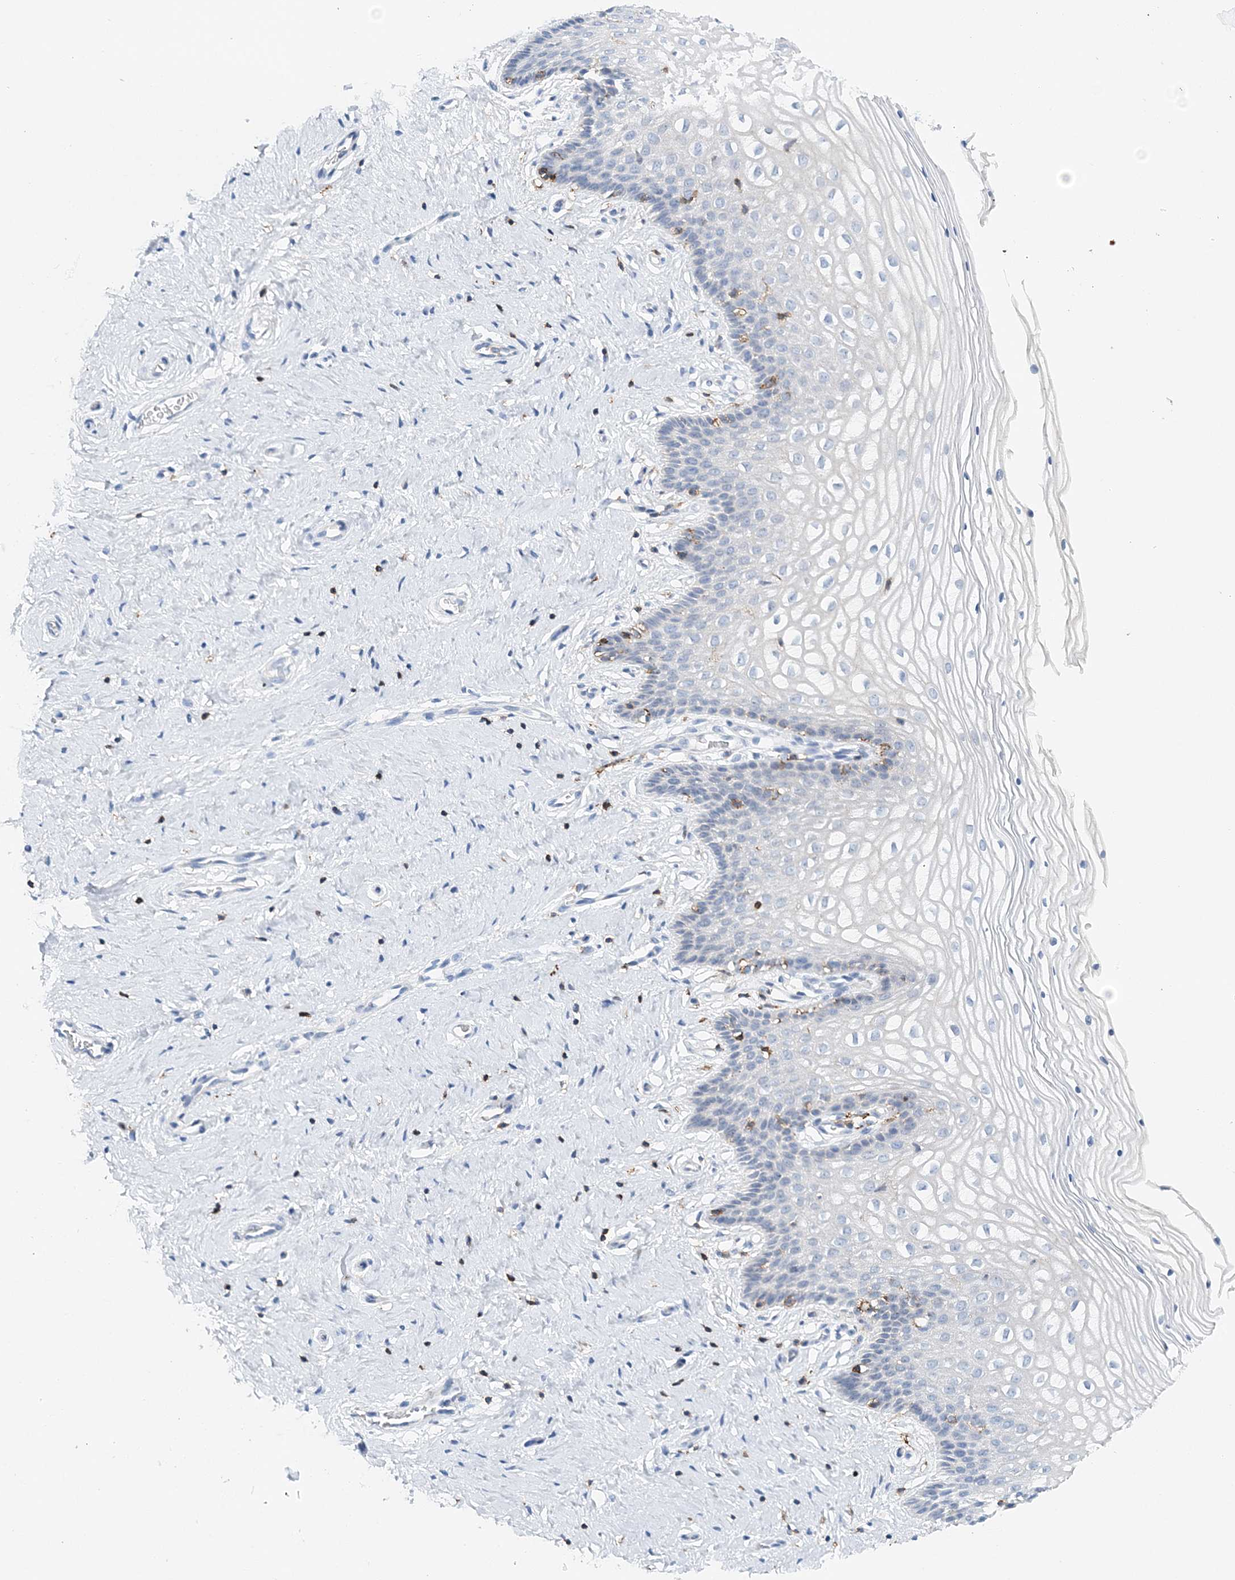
{"staining": {"intensity": "negative", "quantity": "none", "location": "none"}, "tissue": "cervix", "cell_type": "Glandular cells", "image_type": "normal", "snomed": [{"axis": "morphology", "description": "Normal tissue, NOS"}, {"axis": "topography", "description": "Cervix"}], "caption": "Immunohistochemistry photomicrograph of benign cervix: human cervix stained with DAB reveals no significant protein expression in glandular cells.", "gene": "PRMT9", "patient": {"sex": "female", "age": 33}}